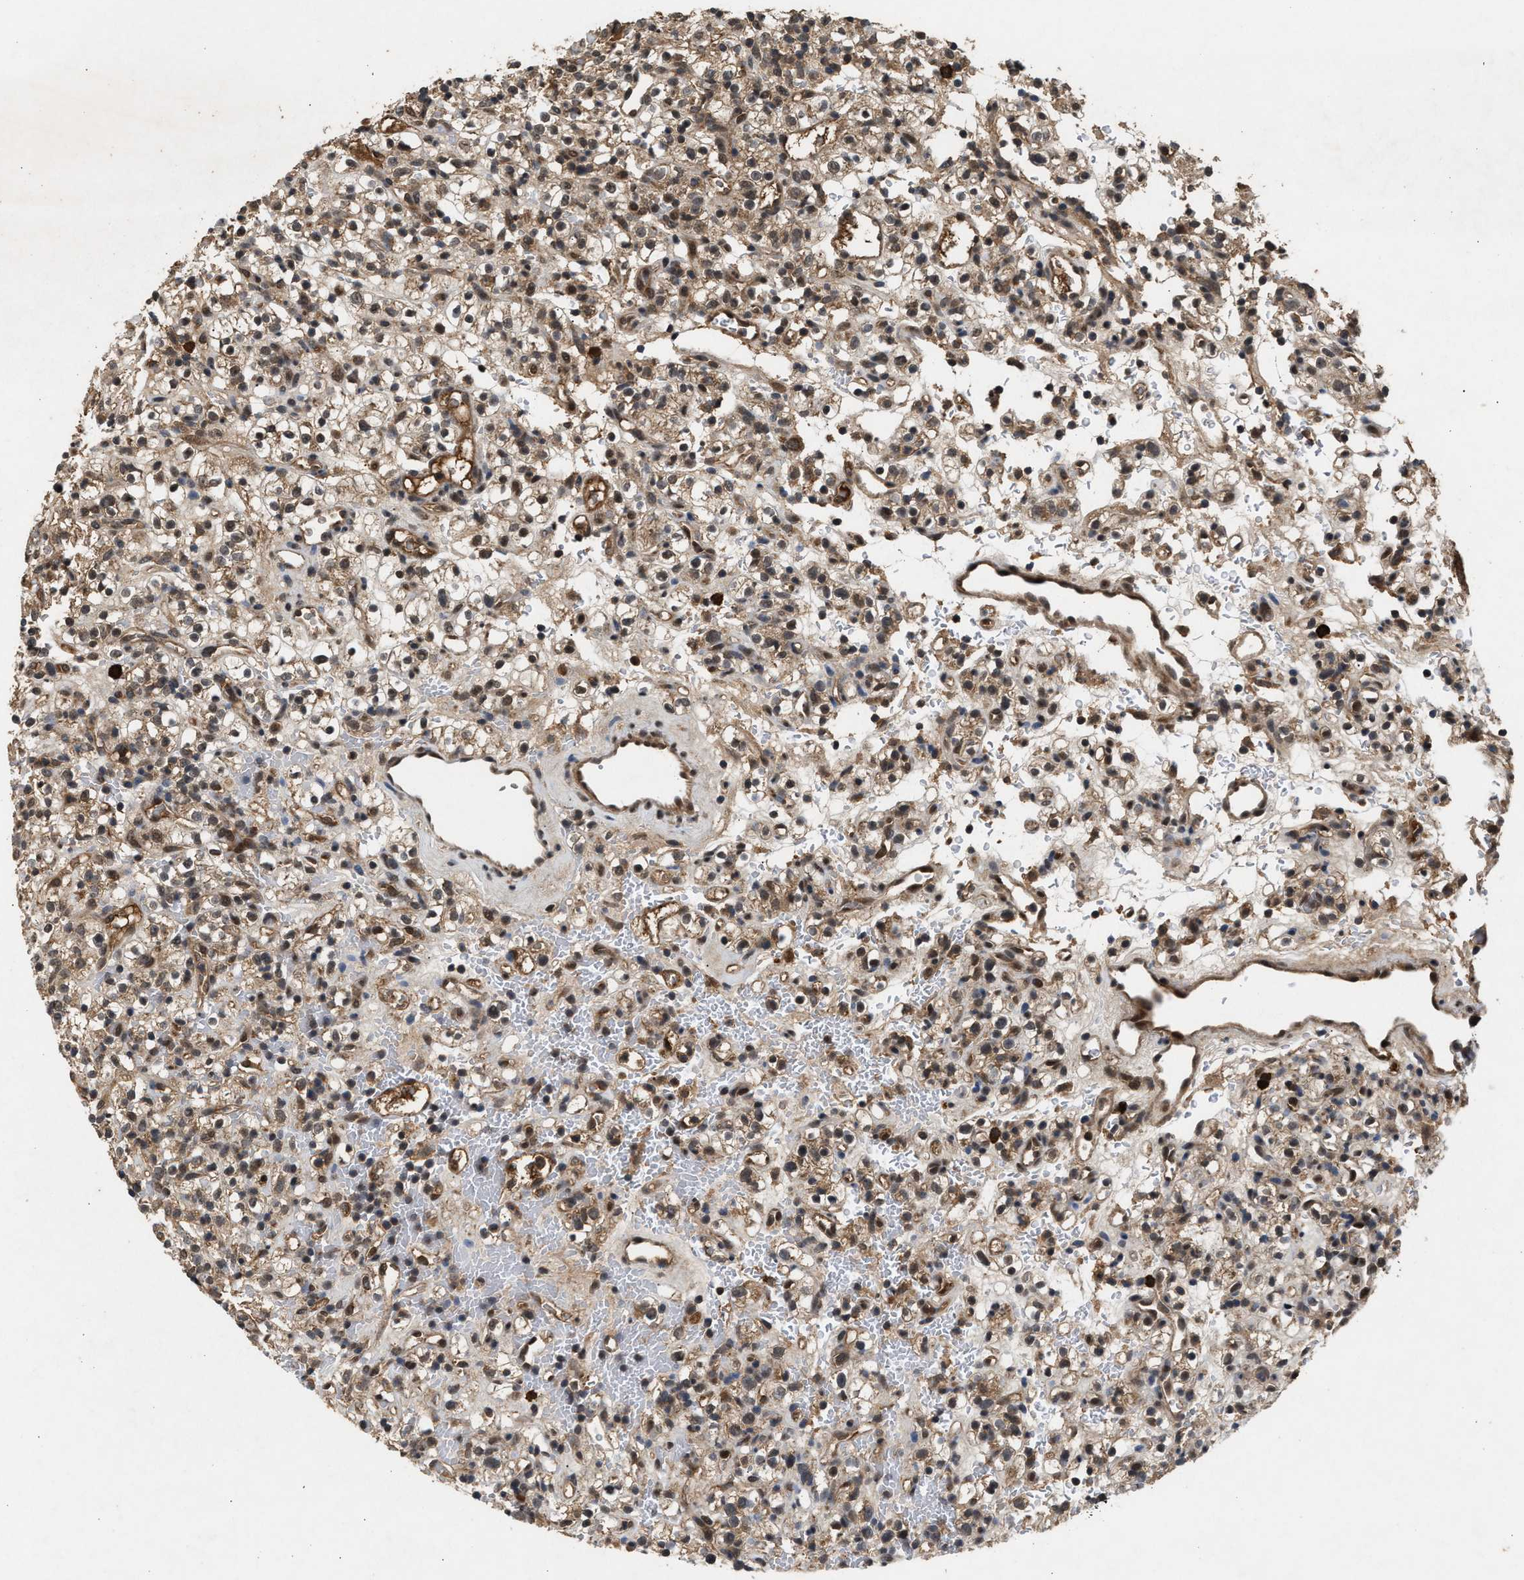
{"staining": {"intensity": "weak", "quantity": ">75%", "location": "cytoplasmic/membranous,nuclear"}, "tissue": "renal cancer", "cell_type": "Tumor cells", "image_type": "cancer", "snomed": [{"axis": "morphology", "description": "Normal tissue, NOS"}, {"axis": "morphology", "description": "Adenocarcinoma, NOS"}, {"axis": "topography", "description": "Kidney"}], "caption": "Immunohistochemistry (DAB (3,3'-diaminobenzidine)) staining of adenocarcinoma (renal) reveals weak cytoplasmic/membranous and nuclear protein staining in approximately >75% of tumor cells.", "gene": "RUSC2", "patient": {"sex": "female", "age": 72}}